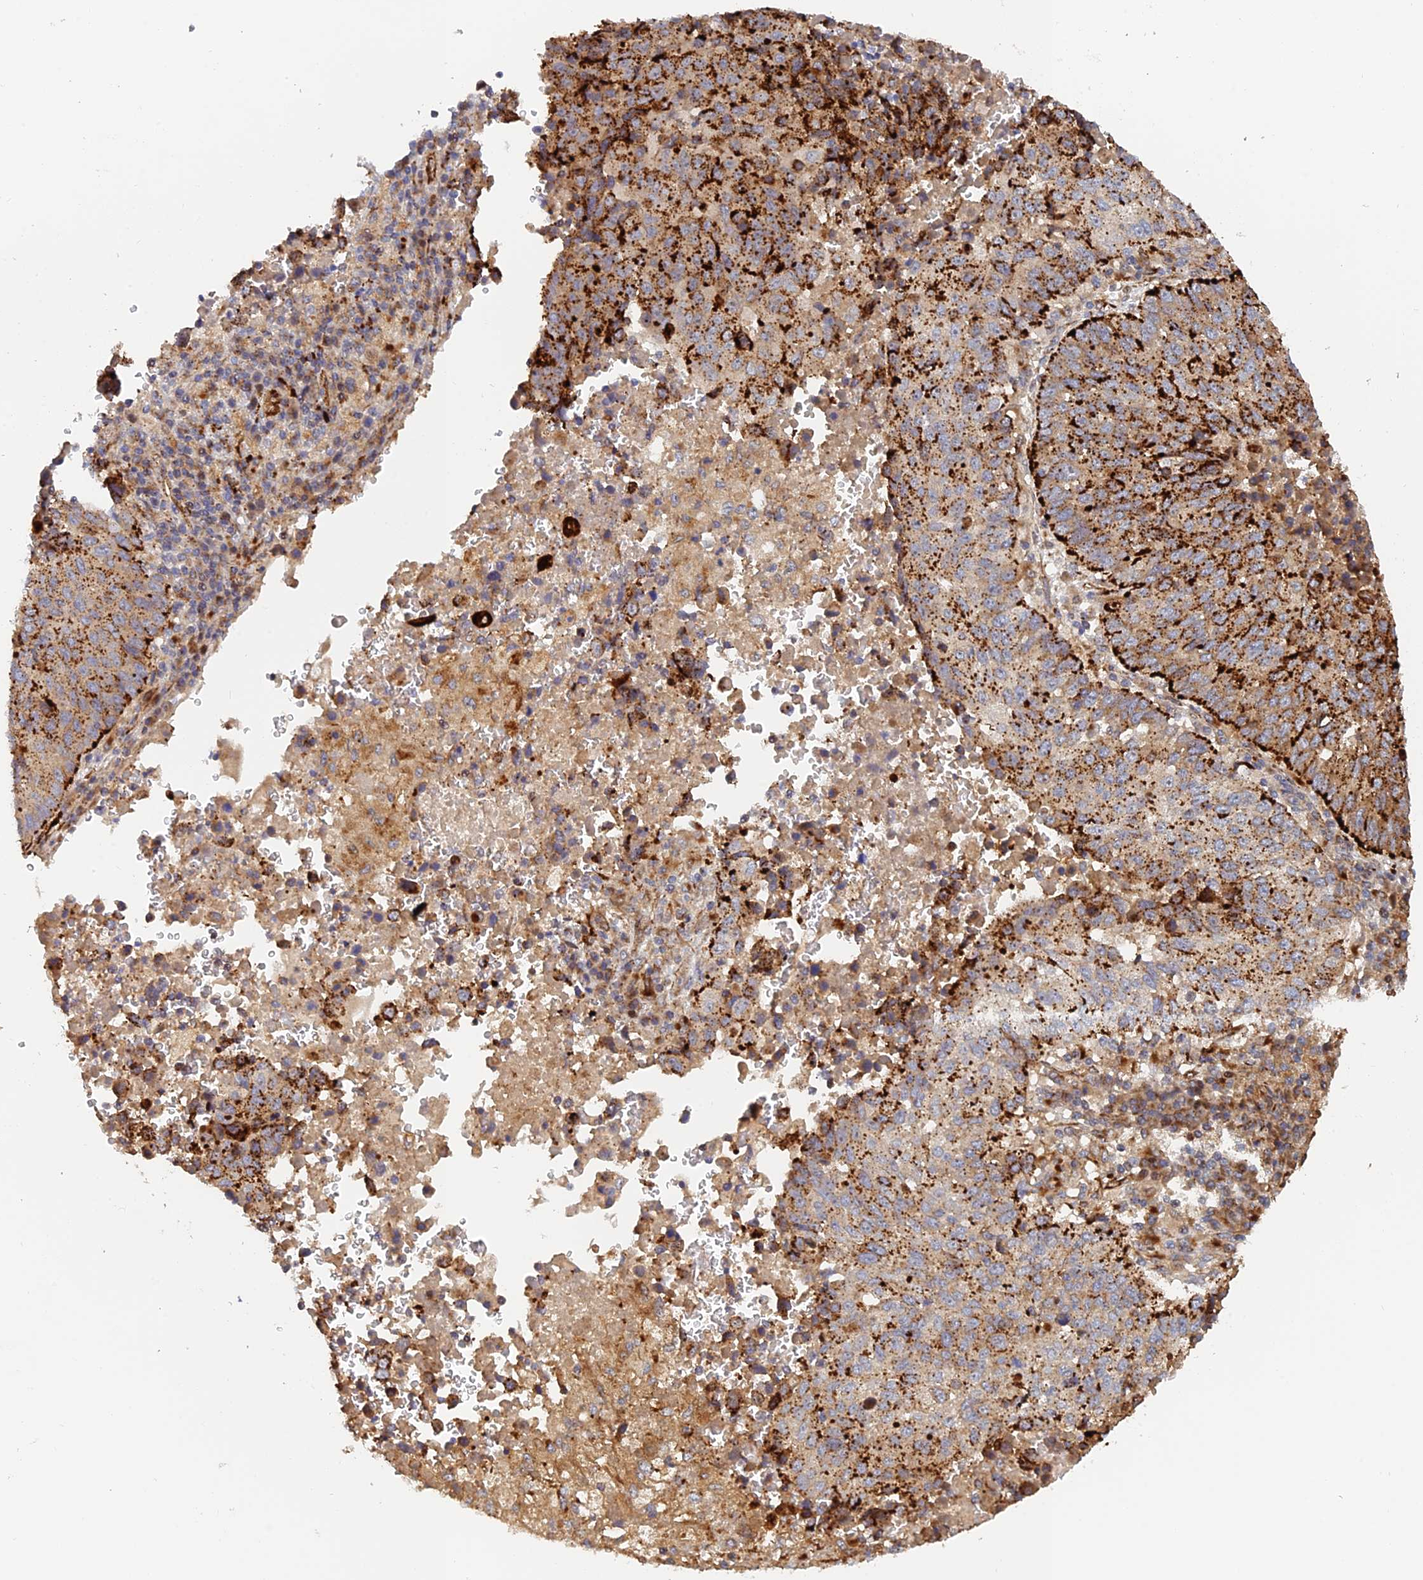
{"staining": {"intensity": "strong", "quantity": ">75%", "location": "cytoplasmic/membranous"}, "tissue": "lung cancer", "cell_type": "Tumor cells", "image_type": "cancer", "snomed": [{"axis": "morphology", "description": "Squamous cell carcinoma, NOS"}, {"axis": "topography", "description": "Lung"}], "caption": "The image displays a brown stain indicating the presence of a protein in the cytoplasmic/membranous of tumor cells in lung cancer. (Brightfield microscopy of DAB IHC at high magnification).", "gene": "PPP2R3C", "patient": {"sex": "male", "age": 73}}